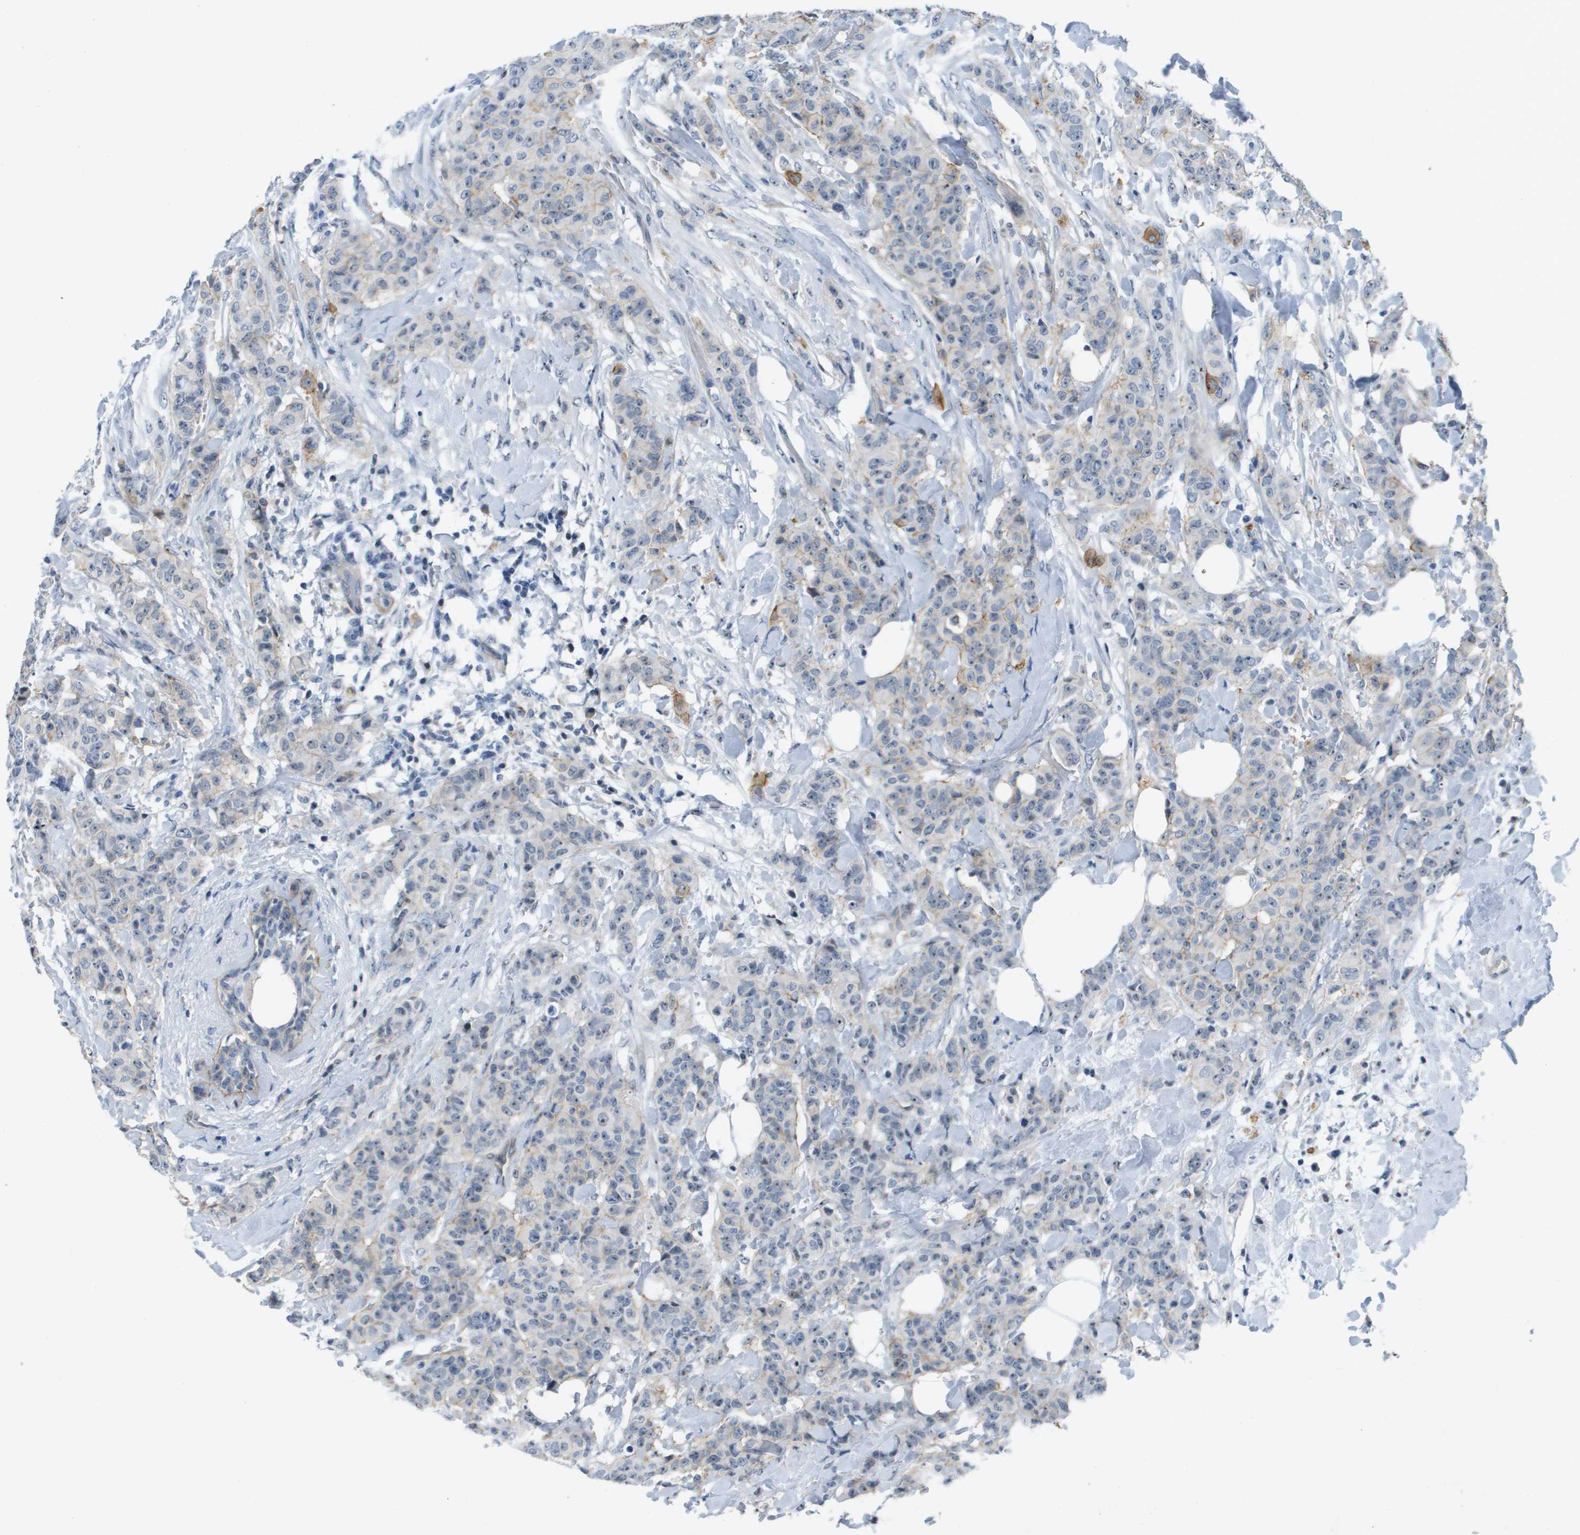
{"staining": {"intensity": "negative", "quantity": "none", "location": "none"}, "tissue": "breast cancer", "cell_type": "Tumor cells", "image_type": "cancer", "snomed": [{"axis": "morphology", "description": "Normal tissue, NOS"}, {"axis": "morphology", "description": "Duct carcinoma"}, {"axis": "topography", "description": "Breast"}], "caption": "Tumor cells are negative for protein expression in human breast cancer (invasive ductal carcinoma).", "gene": "ITGA6", "patient": {"sex": "female", "age": 40}}